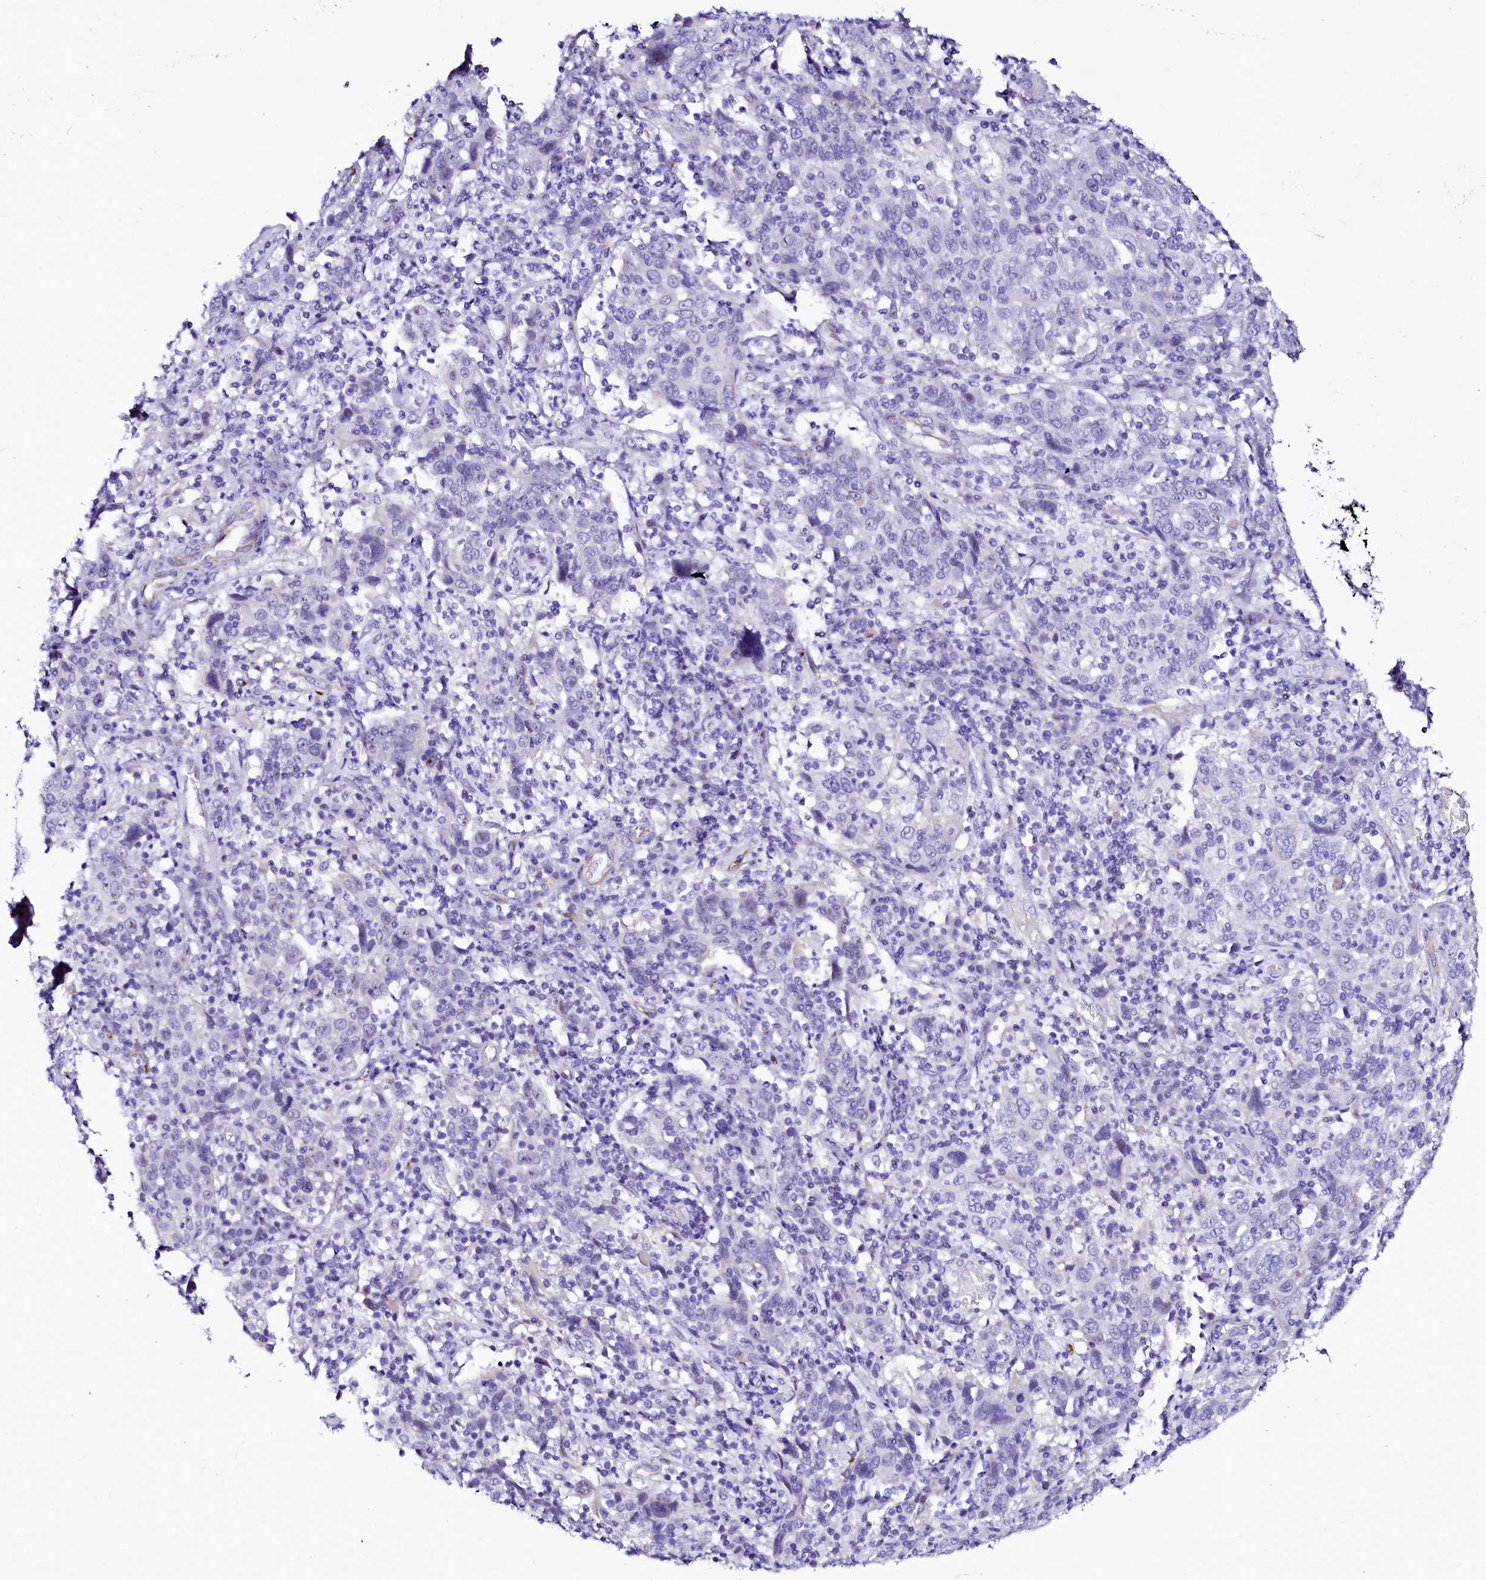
{"staining": {"intensity": "negative", "quantity": "none", "location": "none"}, "tissue": "cervical cancer", "cell_type": "Tumor cells", "image_type": "cancer", "snomed": [{"axis": "morphology", "description": "Squamous cell carcinoma, NOS"}, {"axis": "topography", "description": "Cervix"}], "caption": "An immunohistochemistry image of cervical cancer is shown. There is no staining in tumor cells of cervical cancer.", "gene": "SFR1", "patient": {"sex": "female", "age": 46}}